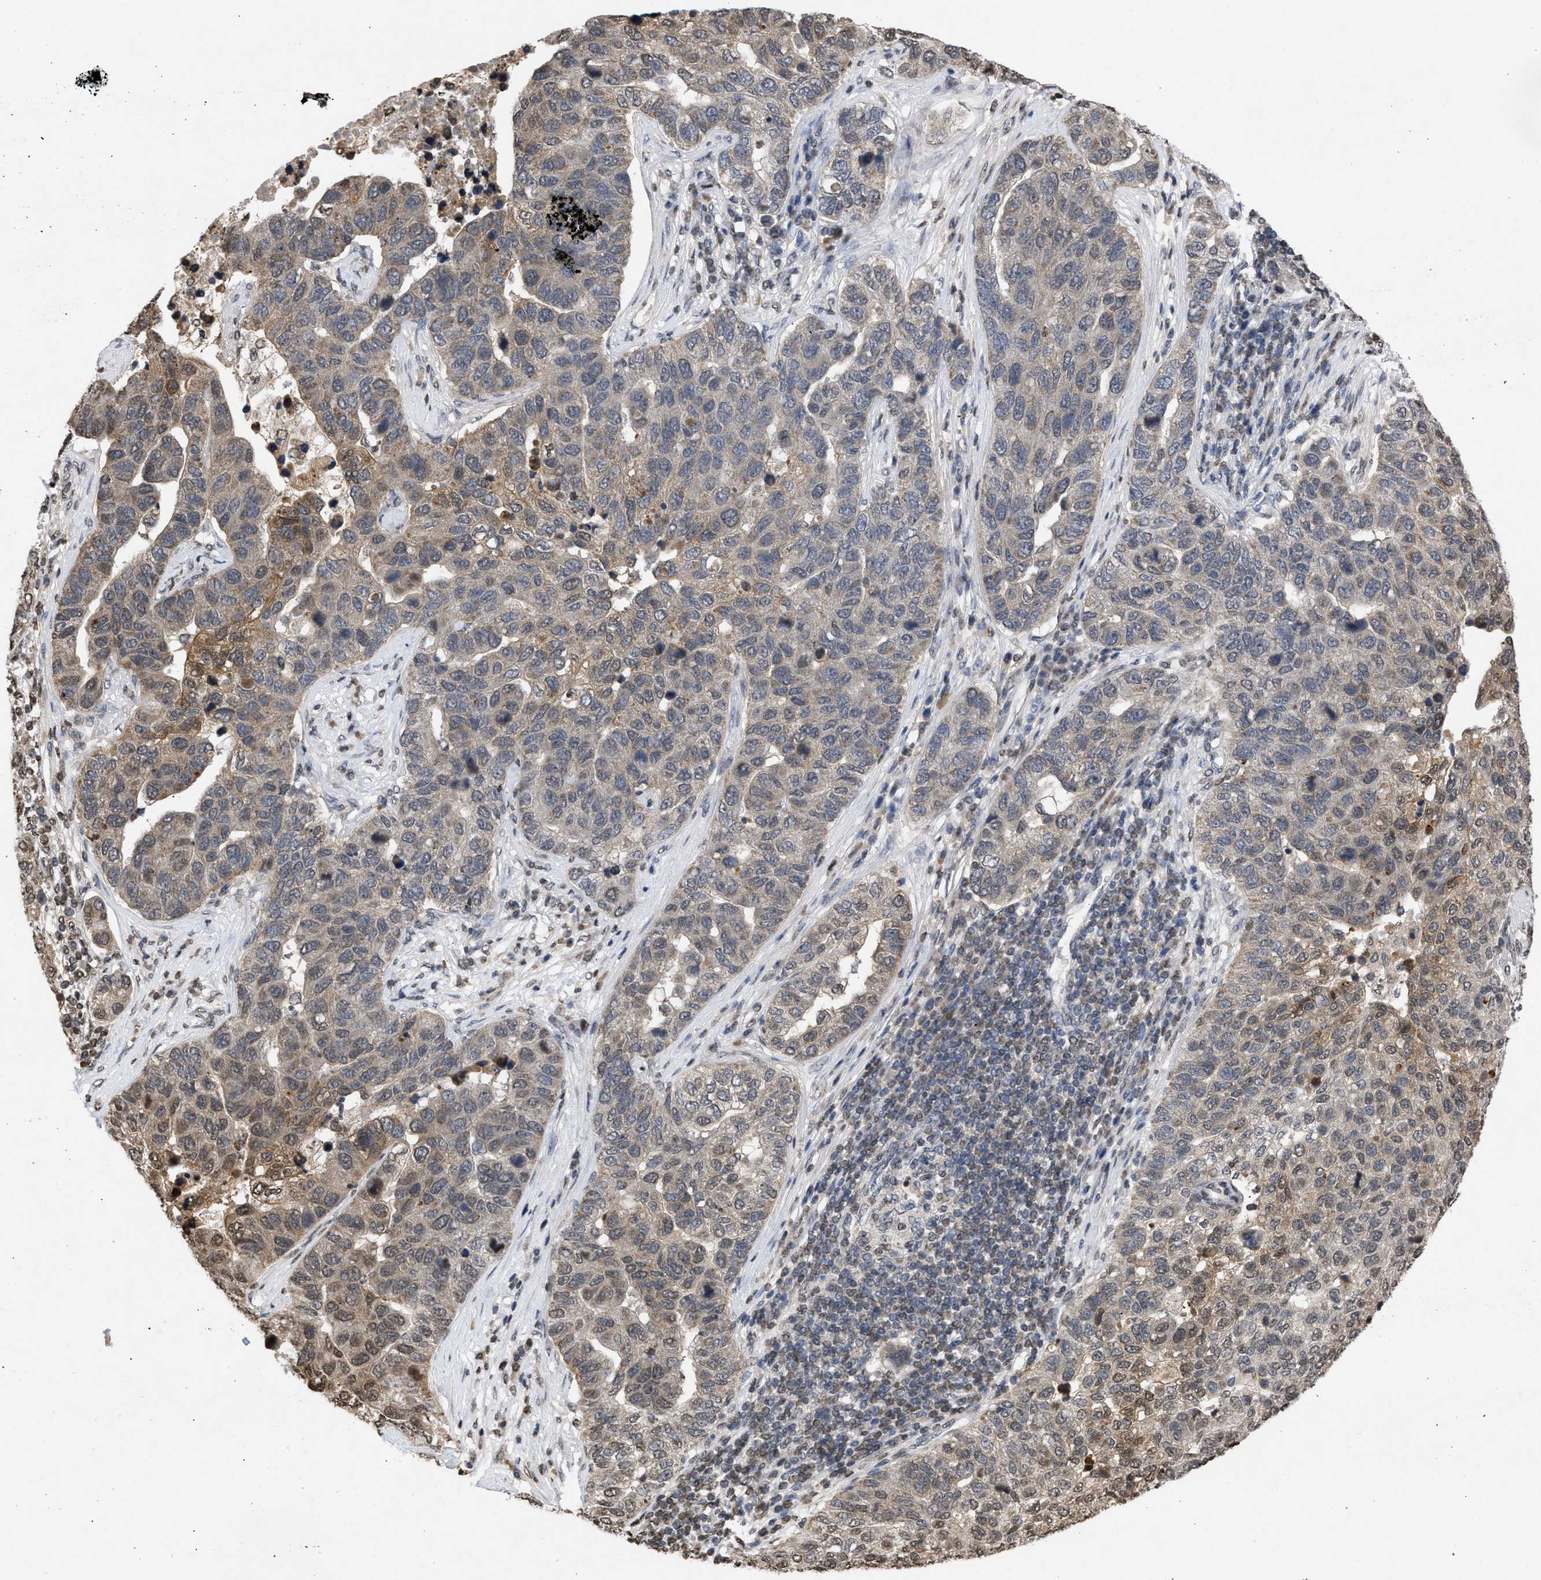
{"staining": {"intensity": "weak", "quantity": "25%-75%", "location": "cytoplasmic/membranous,nuclear"}, "tissue": "pancreatic cancer", "cell_type": "Tumor cells", "image_type": "cancer", "snomed": [{"axis": "morphology", "description": "Adenocarcinoma, NOS"}, {"axis": "topography", "description": "Pancreas"}], "caption": "Tumor cells reveal weak cytoplasmic/membranous and nuclear positivity in approximately 25%-75% of cells in adenocarcinoma (pancreatic). The staining was performed using DAB (3,3'-diaminobenzidine) to visualize the protein expression in brown, while the nuclei were stained in blue with hematoxylin (Magnification: 20x).", "gene": "NUP35", "patient": {"sex": "female", "age": 61}}